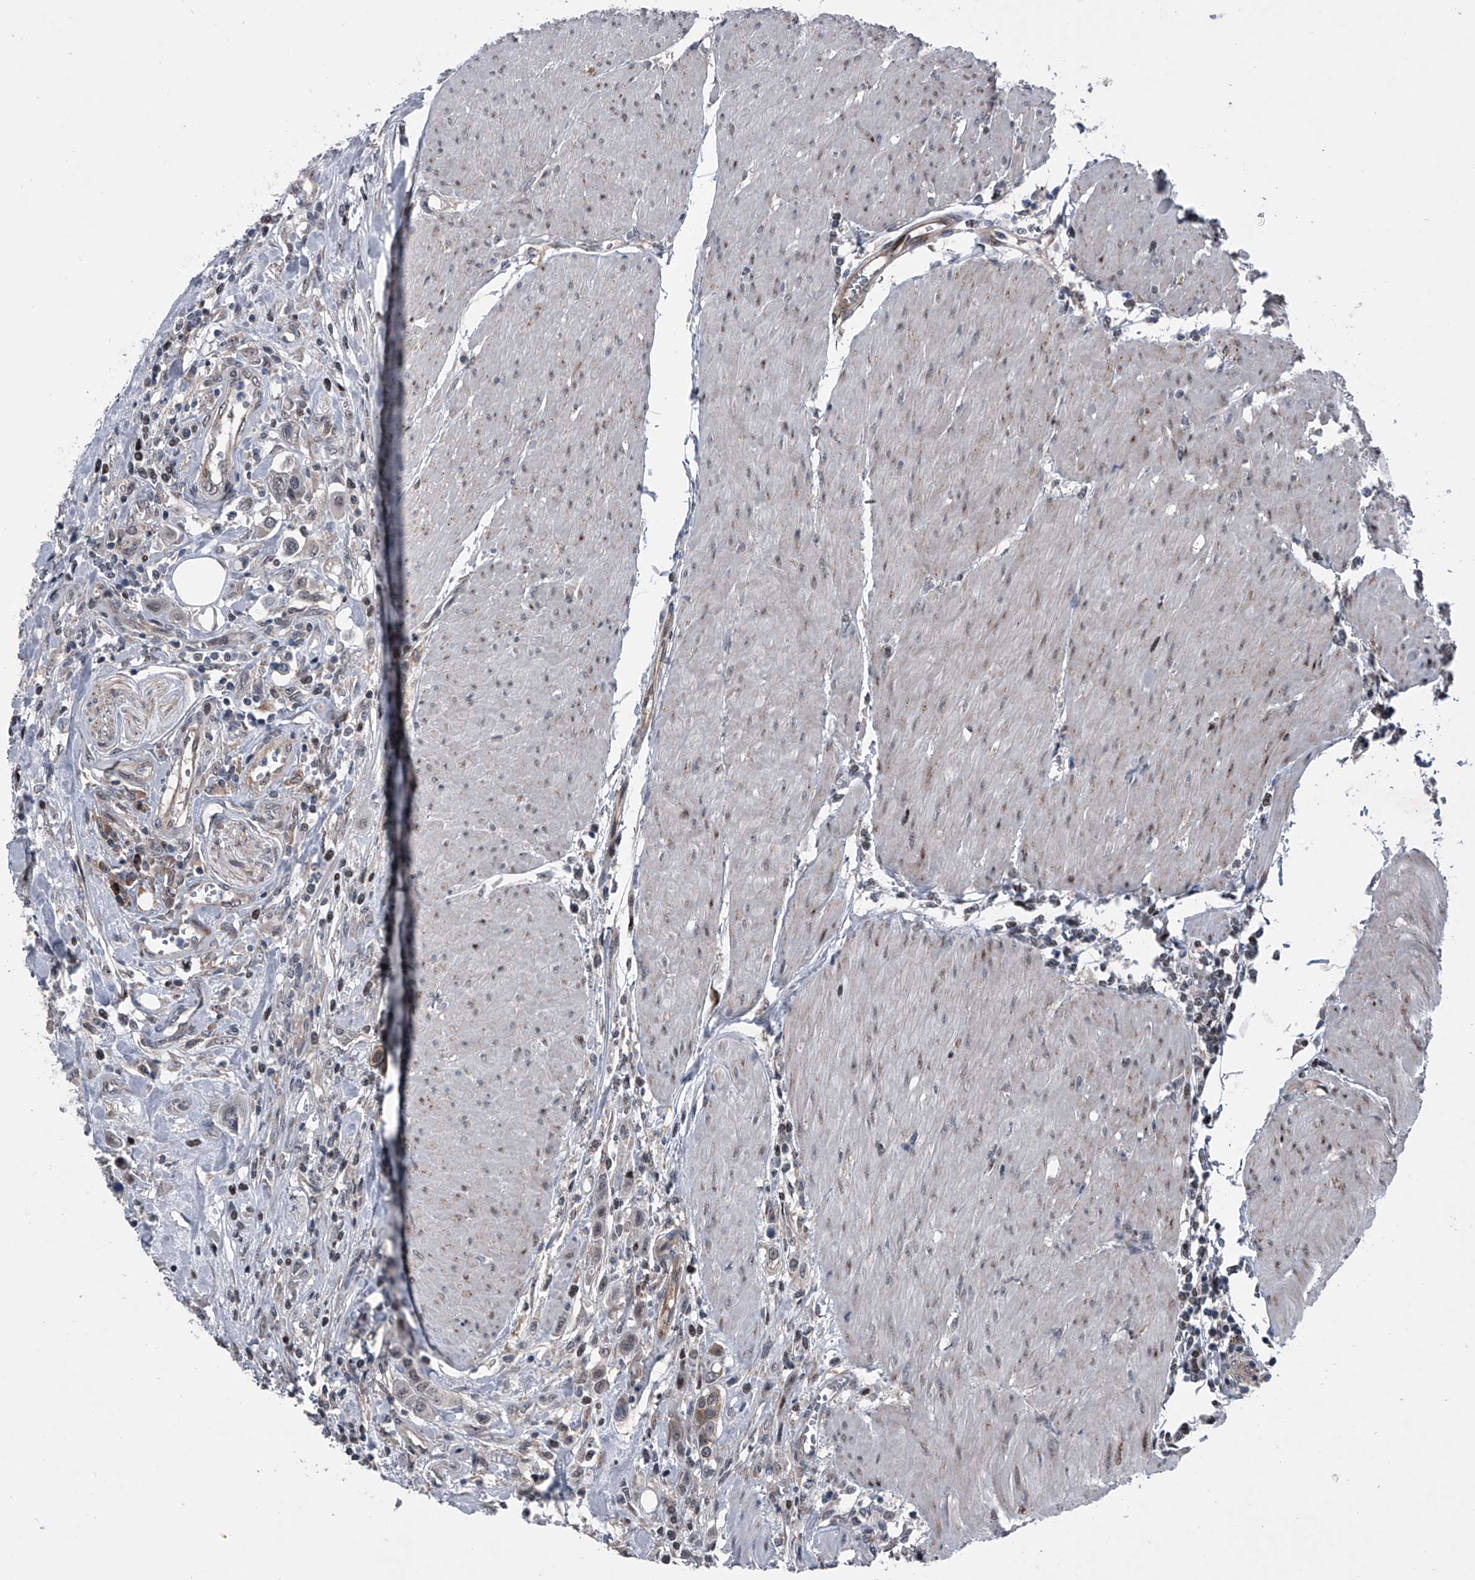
{"staining": {"intensity": "negative", "quantity": "none", "location": "none"}, "tissue": "urothelial cancer", "cell_type": "Tumor cells", "image_type": "cancer", "snomed": [{"axis": "morphology", "description": "Urothelial carcinoma, High grade"}, {"axis": "topography", "description": "Urinary bladder"}], "caption": "A micrograph of human urothelial cancer is negative for staining in tumor cells. Nuclei are stained in blue.", "gene": "ELK4", "patient": {"sex": "male", "age": 50}}